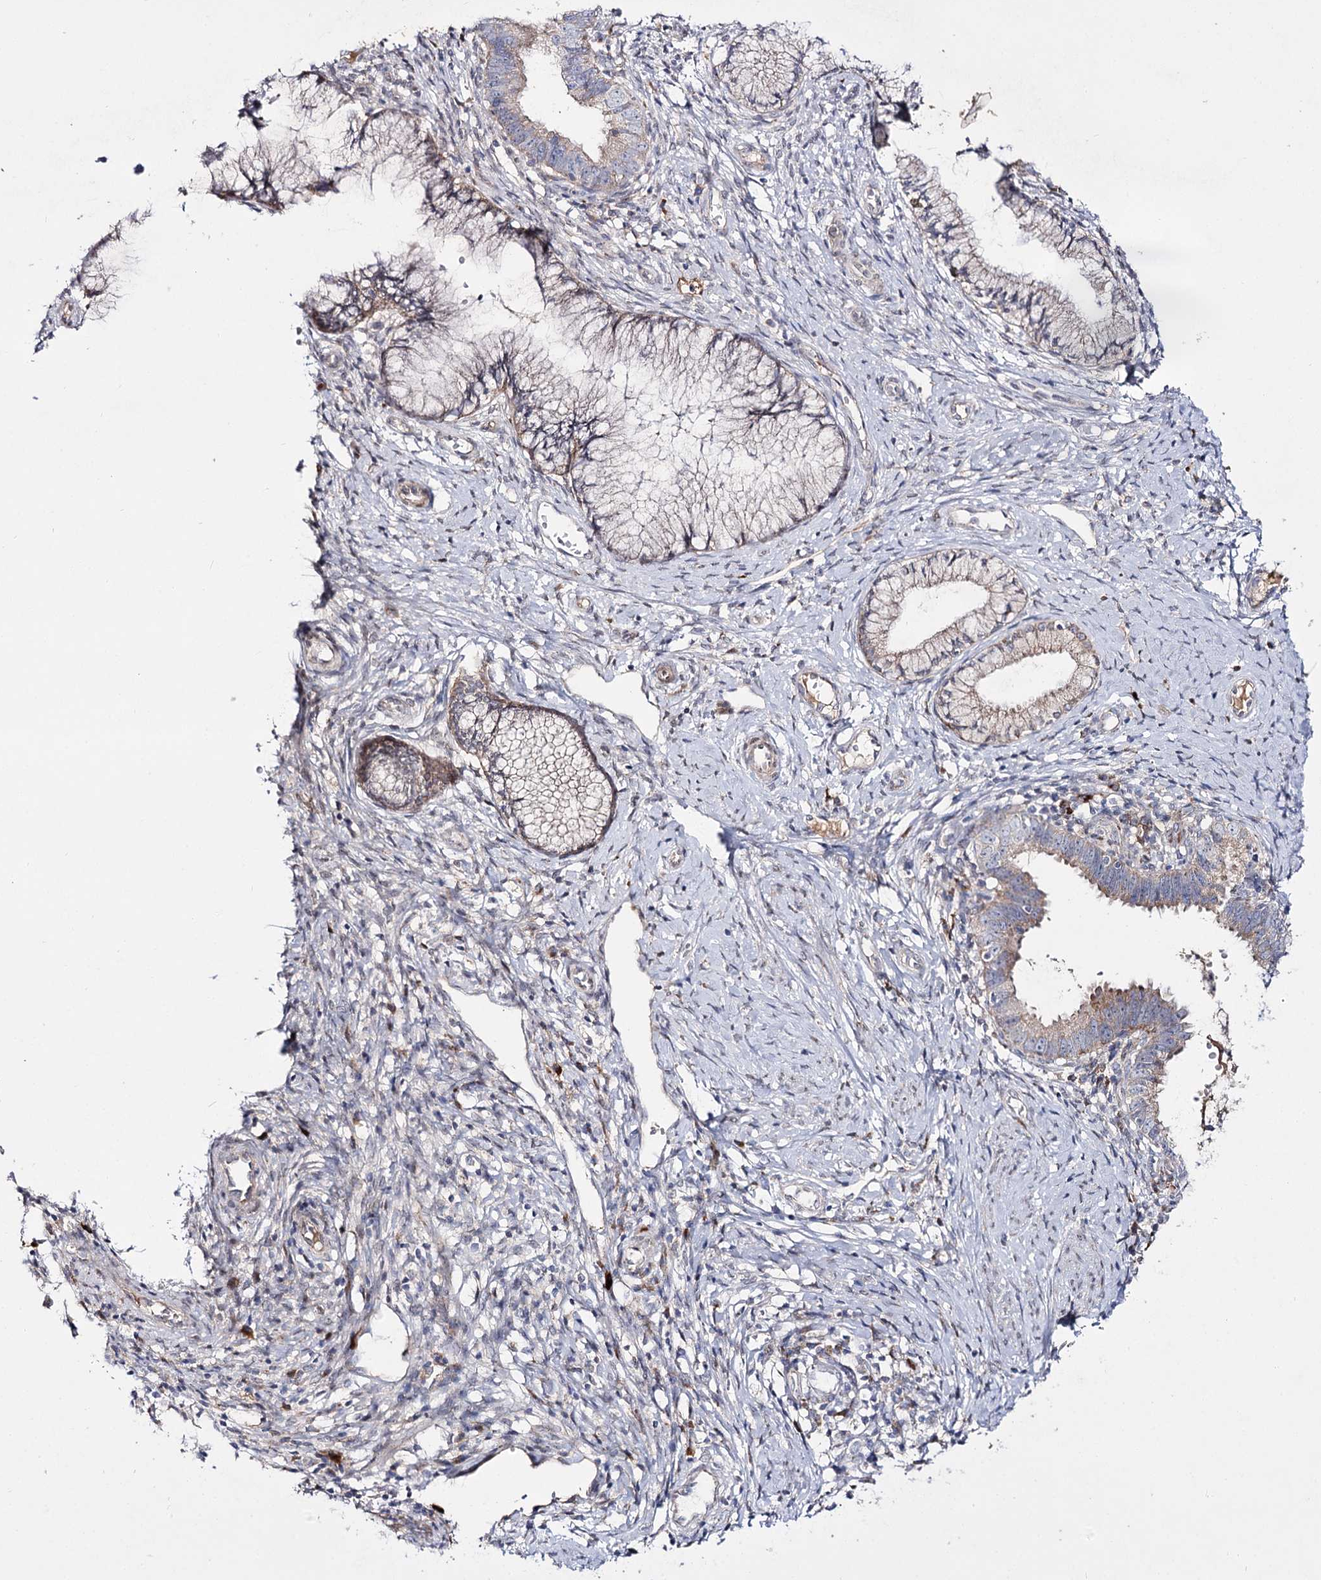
{"staining": {"intensity": "moderate", "quantity": "<25%", "location": "cytoplasmic/membranous"}, "tissue": "cervical cancer", "cell_type": "Tumor cells", "image_type": "cancer", "snomed": [{"axis": "morphology", "description": "Adenocarcinoma, NOS"}, {"axis": "topography", "description": "Cervix"}], "caption": "Tumor cells show low levels of moderate cytoplasmic/membranous staining in approximately <25% of cells in human cervical adenocarcinoma.", "gene": "C11orf80", "patient": {"sex": "female", "age": 36}}